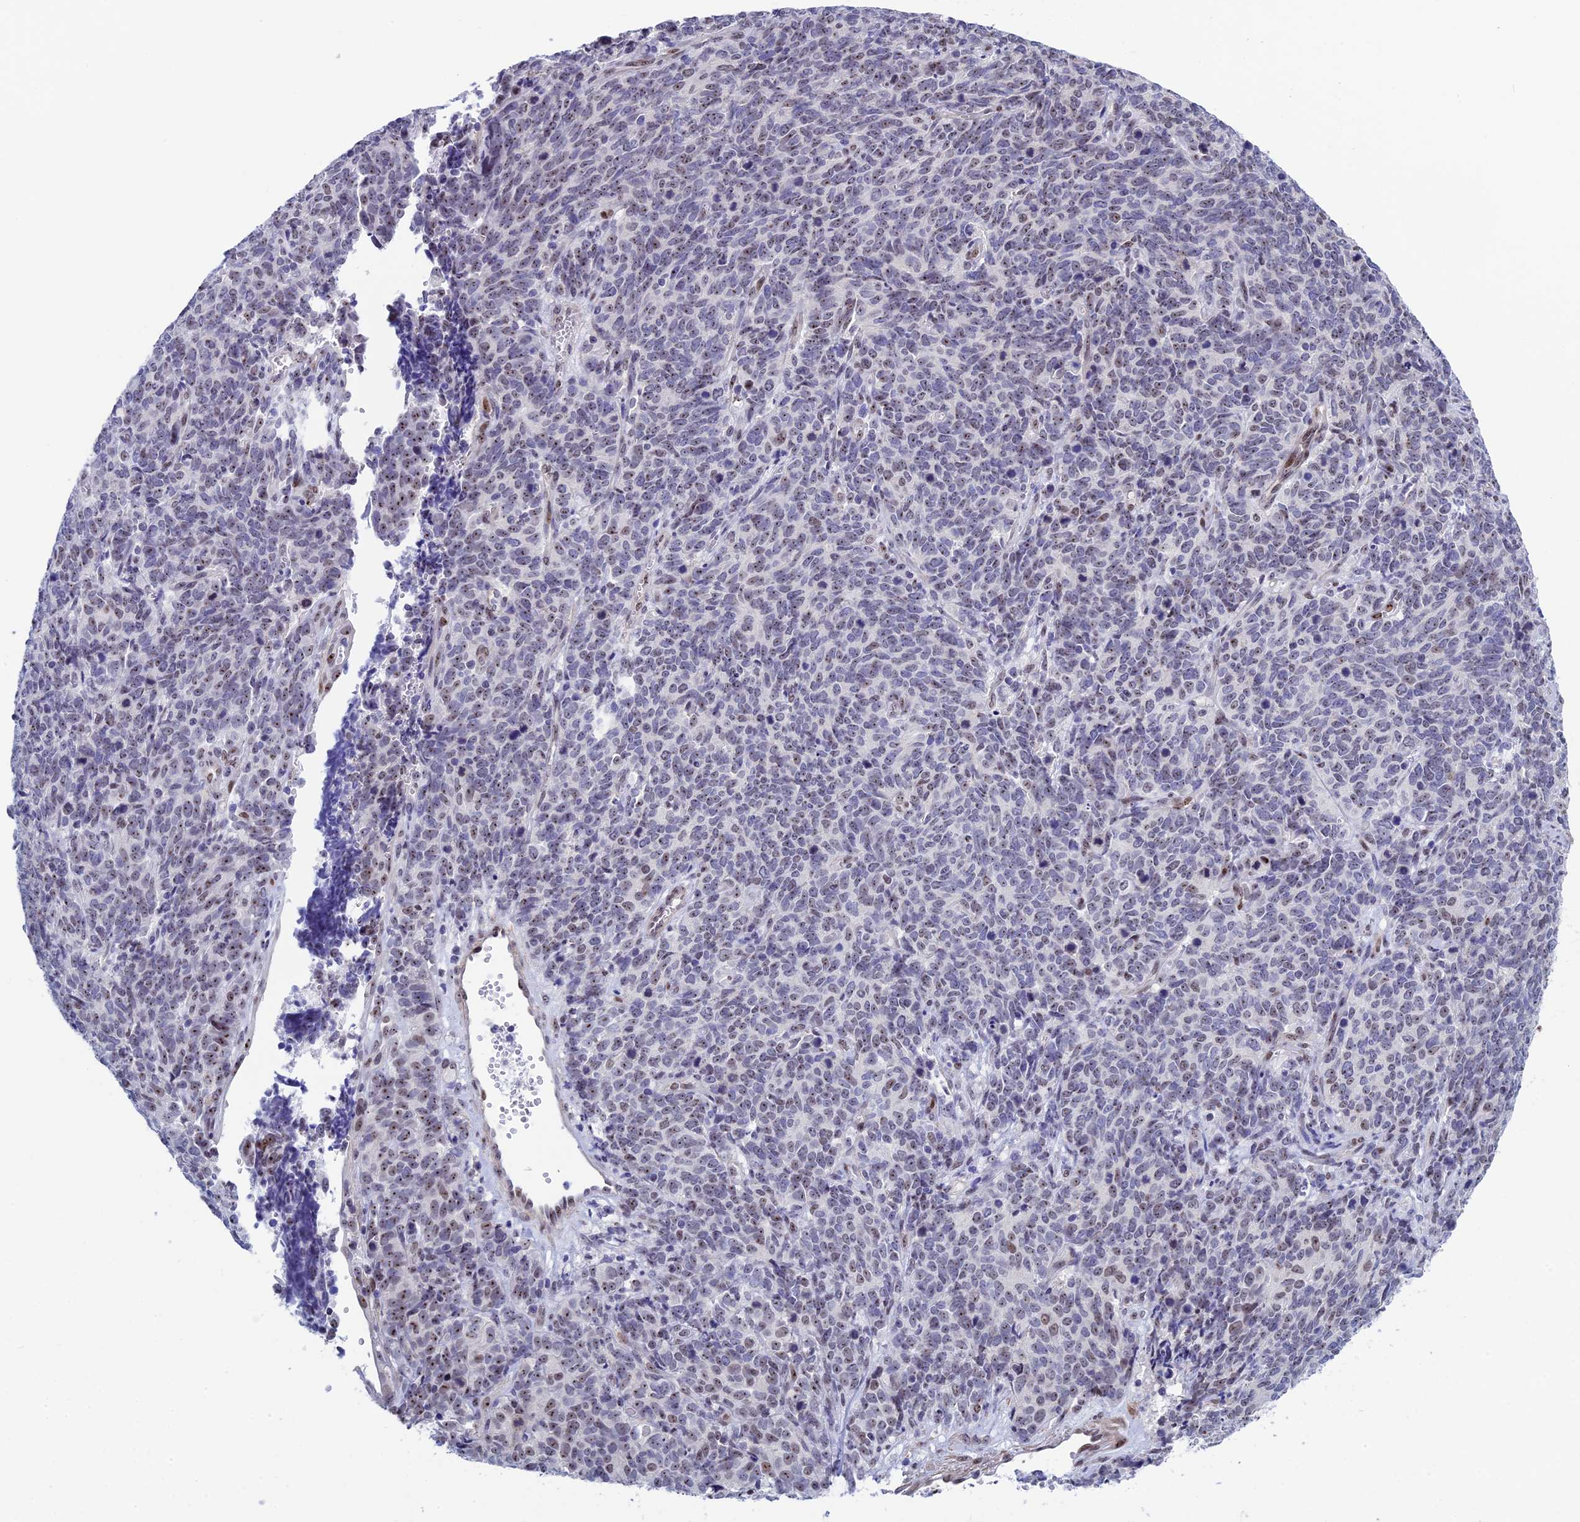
{"staining": {"intensity": "moderate", "quantity": "25%-75%", "location": "nuclear"}, "tissue": "cervical cancer", "cell_type": "Tumor cells", "image_type": "cancer", "snomed": [{"axis": "morphology", "description": "Squamous cell carcinoma, NOS"}, {"axis": "topography", "description": "Cervix"}], "caption": "Immunohistochemistry (IHC) photomicrograph of neoplastic tissue: human cervical squamous cell carcinoma stained using immunohistochemistry (IHC) reveals medium levels of moderate protein expression localized specifically in the nuclear of tumor cells, appearing as a nuclear brown color.", "gene": "CCDC86", "patient": {"sex": "female", "age": 60}}